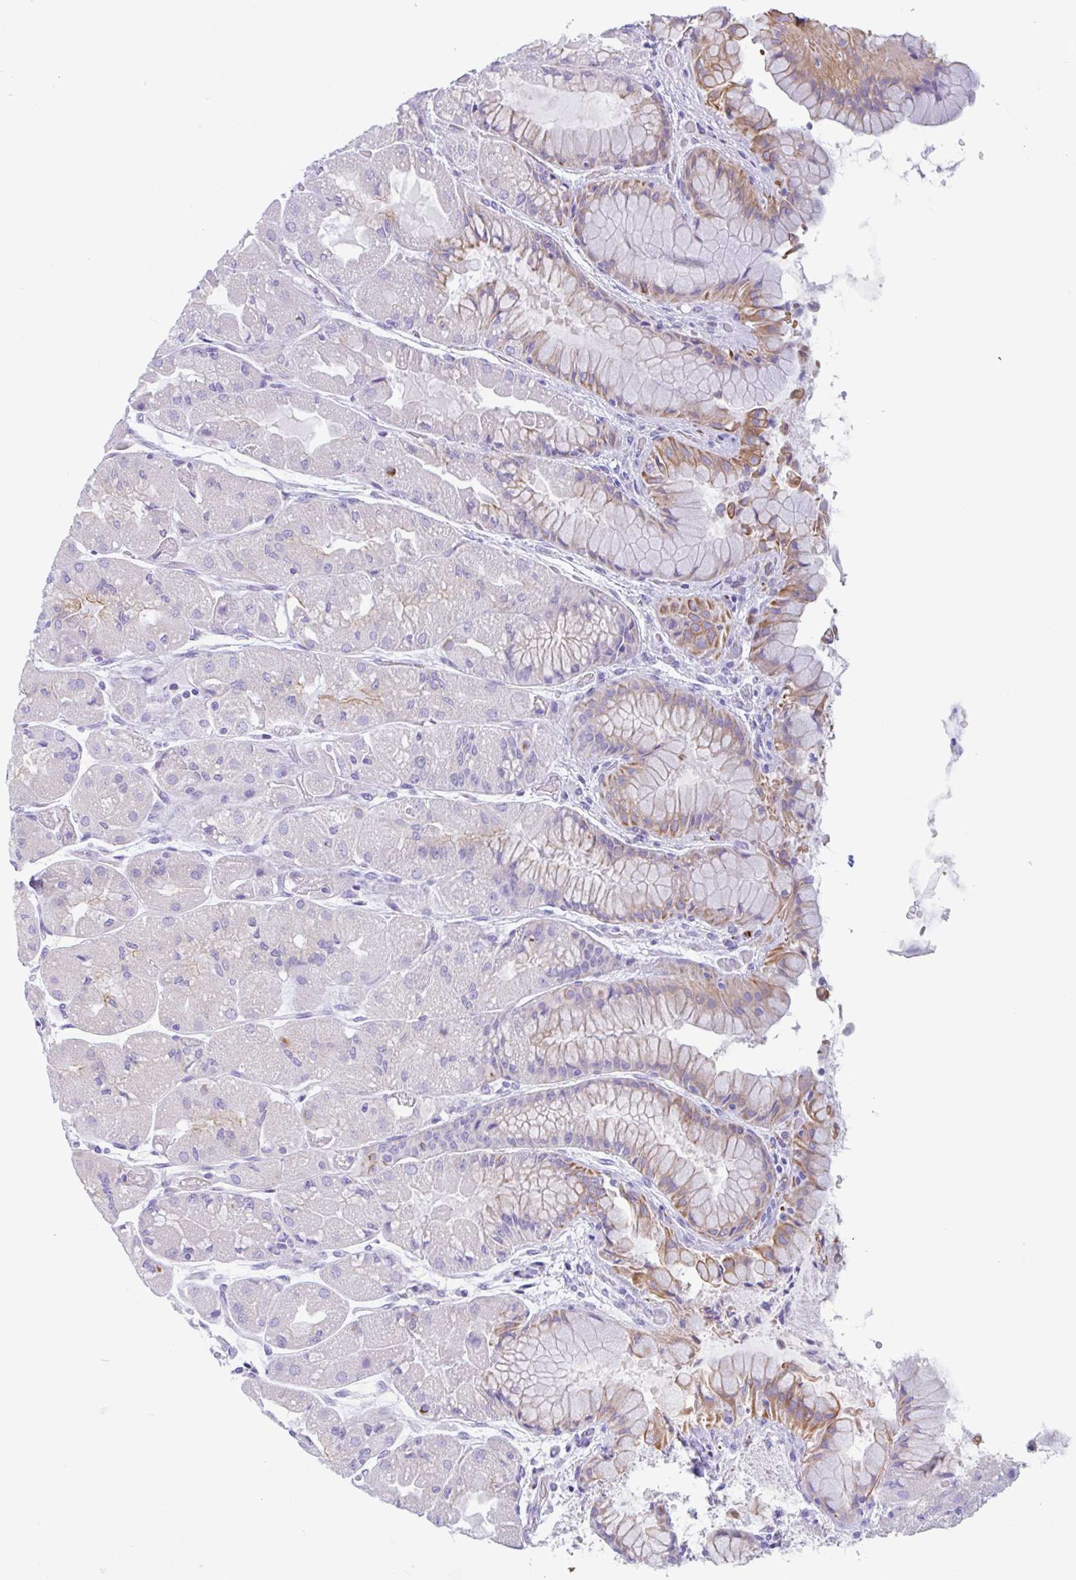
{"staining": {"intensity": "moderate", "quantity": "25%-75%", "location": "cytoplasmic/membranous"}, "tissue": "stomach", "cell_type": "Glandular cells", "image_type": "normal", "snomed": [{"axis": "morphology", "description": "Normal tissue, NOS"}, {"axis": "topography", "description": "Stomach"}], "caption": "A brown stain shows moderate cytoplasmic/membranous staining of a protein in glandular cells of normal human stomach. Nuclei are stained in blue.", "gene": "DTWD2", "patient": {"sex": "female", "age": 61}}